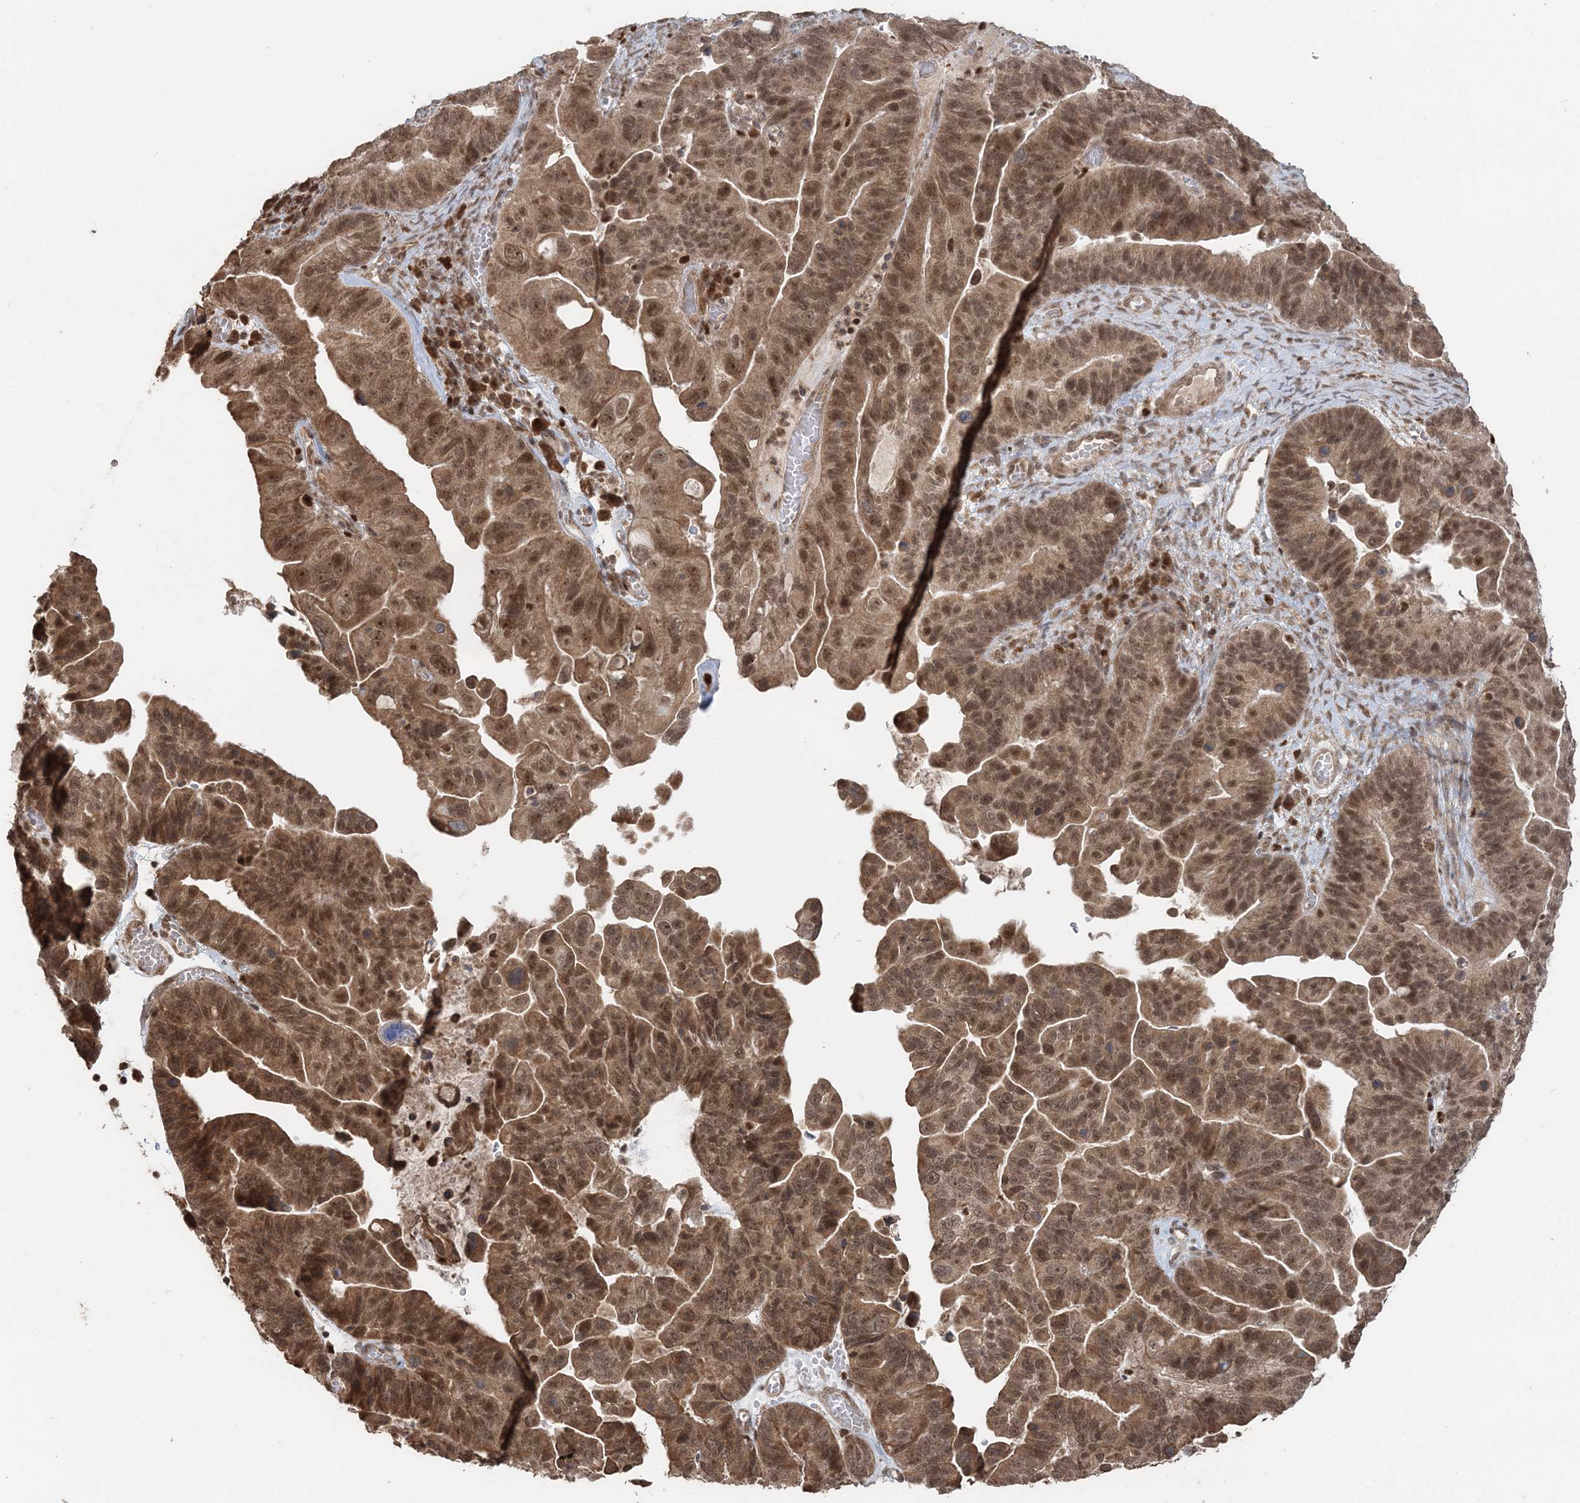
{"staining": {"intensity": "moderate", "quantity": ">75%", "location": "cytoplasmic/membranous,nuclear"}, "tissue": "ovarian cancer", "cell_type": "Tumor cells", "image_type": "cancer", "snomed": [{"axis": "morphology", "description": "Cystadenocarcinoma, serous, NOS"}, {"axis": "topography", "description": "Ovary"}], "caption": "Protein analysis of ovarian cancer tissue shows moderate cytoplasmic/membranous and nuclear positivity in approximately >75% of tumor cells. (DAB IHC with brightfield microscopy, high magnification).", "gene": "SLU7", "patient": {"sex": "female", "age": 56}}